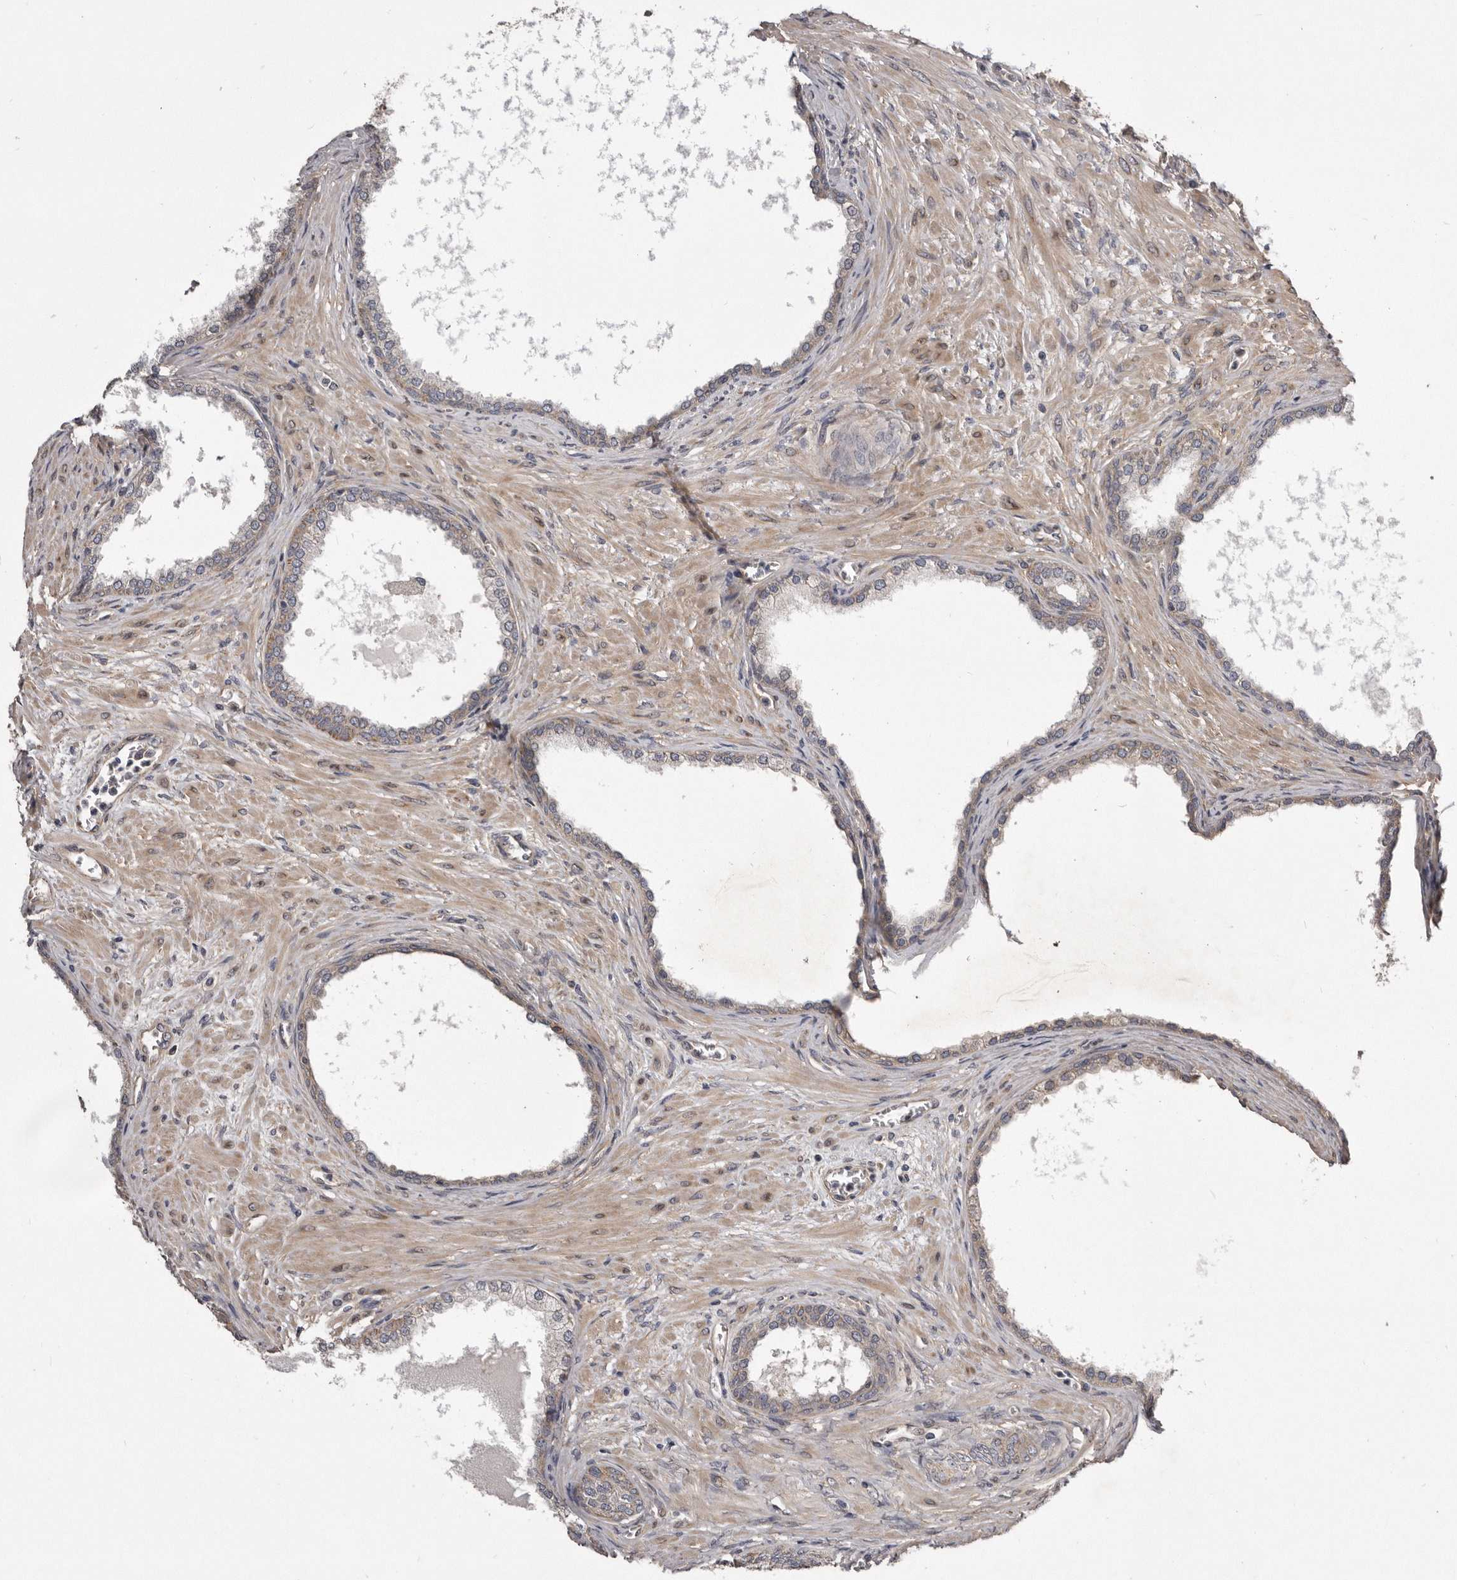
{"staining": {"intensity": "weak", "quantity": "25%-75%", "location": "cytoplasmic/membranous"}, "tissue": "prostate cancer", "cell_type": "Tumor cells", "image_type": "cancer", "snomed": [{"axis": "morphology", "description": "Normal tissue, NOS"}, {"axis": "morphology", "description": "Adenocarcinoma, Low grade"}, {"axis": "topography", "description": "Prostate"}, {"axis": "topography", "description": "Peripheral nerve tissue"}], "caption": "About 25%-75% of tumor cells in prostate cancer reveal weak cytoplasmic/membranous protein positivity as visualized by brown immunohistochemical staining.", "gene": "ARMCX1", "patient": {"sex": "male", "age": 71}}